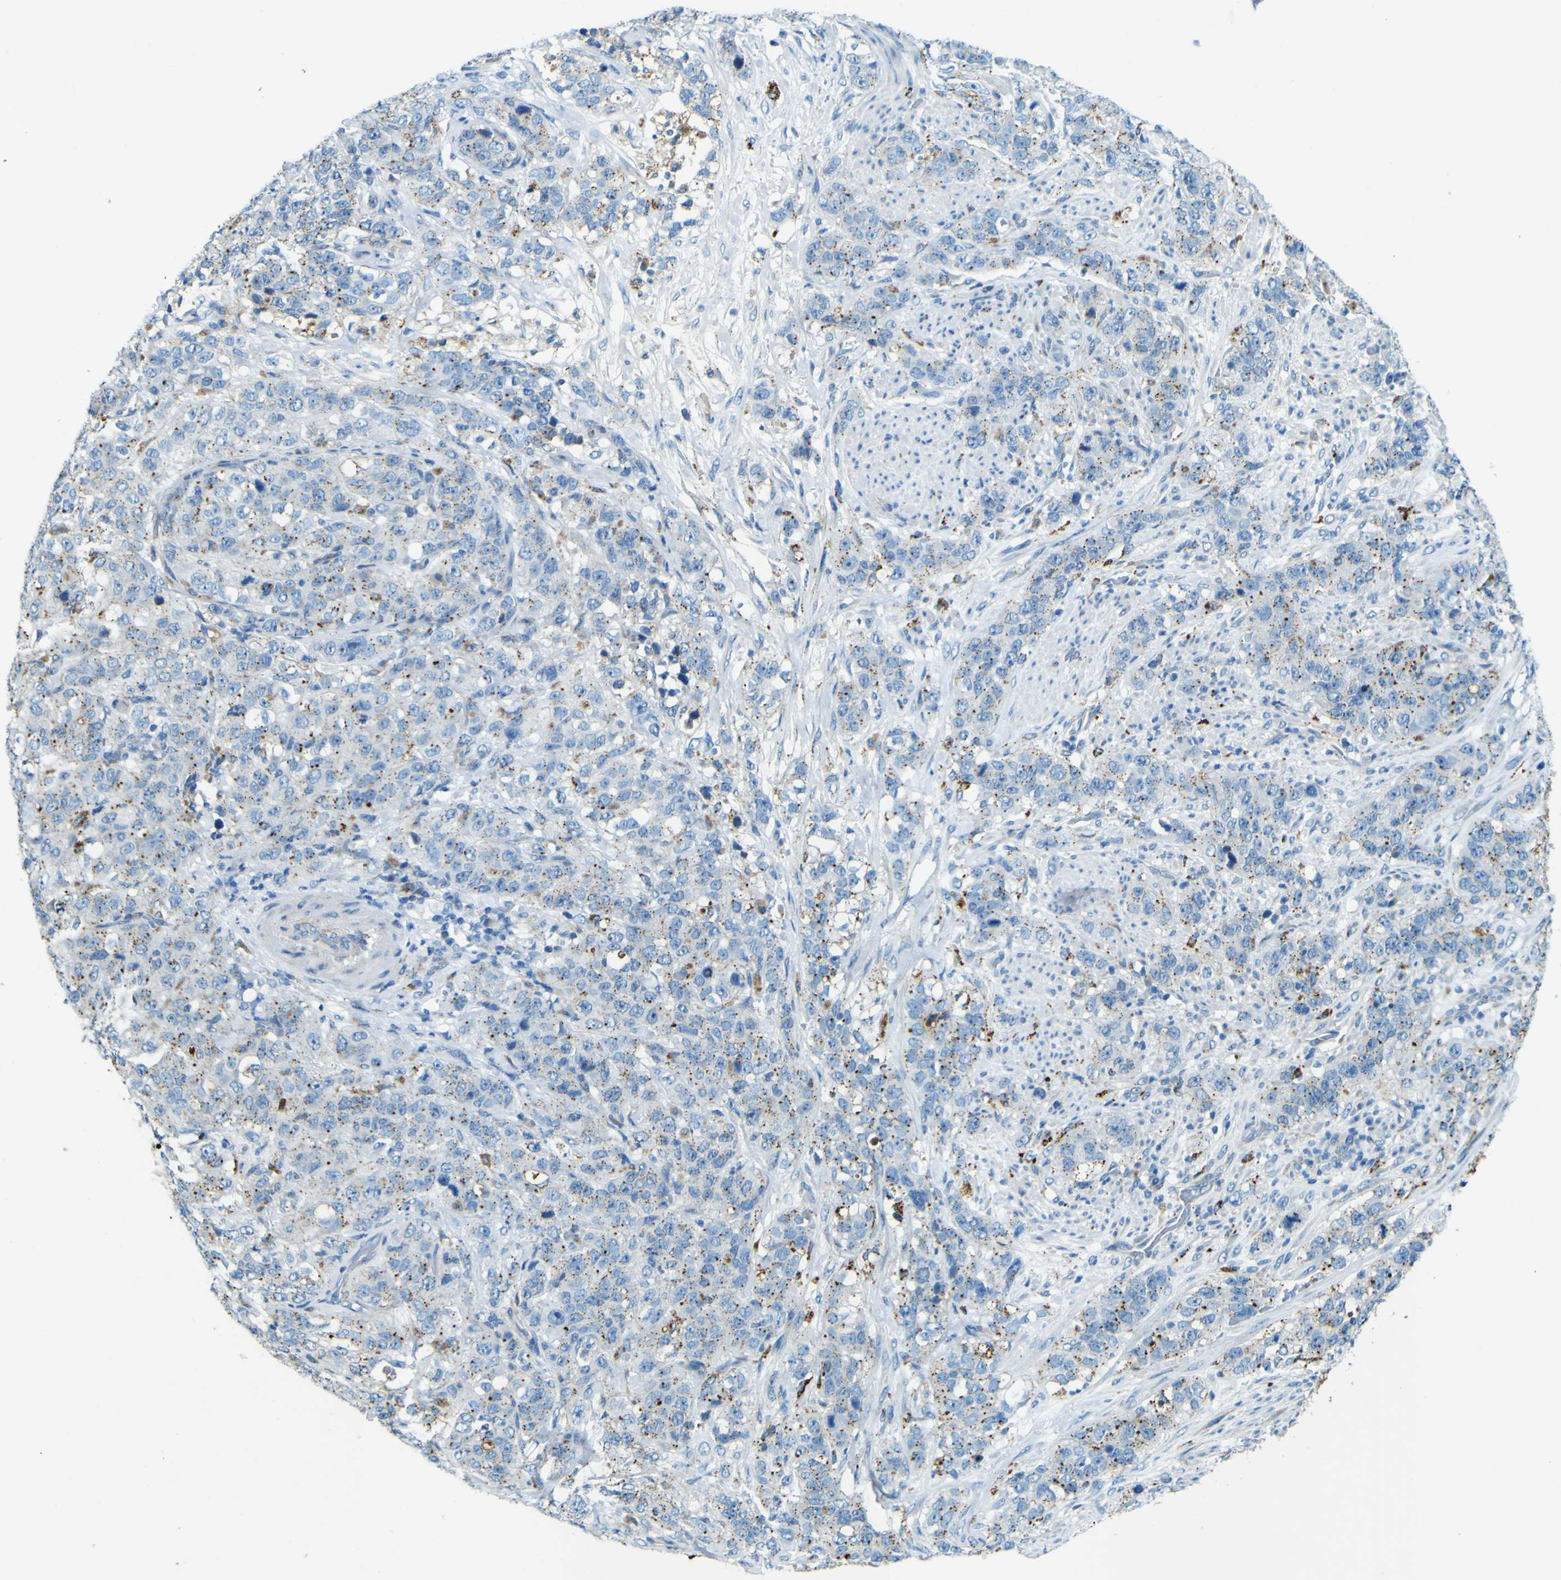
{"staining": {"intensity": "negative", "quantity": "none", "location": "none"}, "tissue": "stomach cancer", "cell_type": "Tumor cells", "image_type": "cancer", "snomed": [{"axis": "morphology", "description": "Adenocarcinoma, NOS"}, {"axis": "topography", "description": "Stomach"}], "caption": "High power microscopy photomicrograph of an IHC micrograph of adenocarcinoma (stomach), revealing no significant expression in tumor cells.", "gene": "PDE9A", "patient": {"sex": "male", "age": 48}}